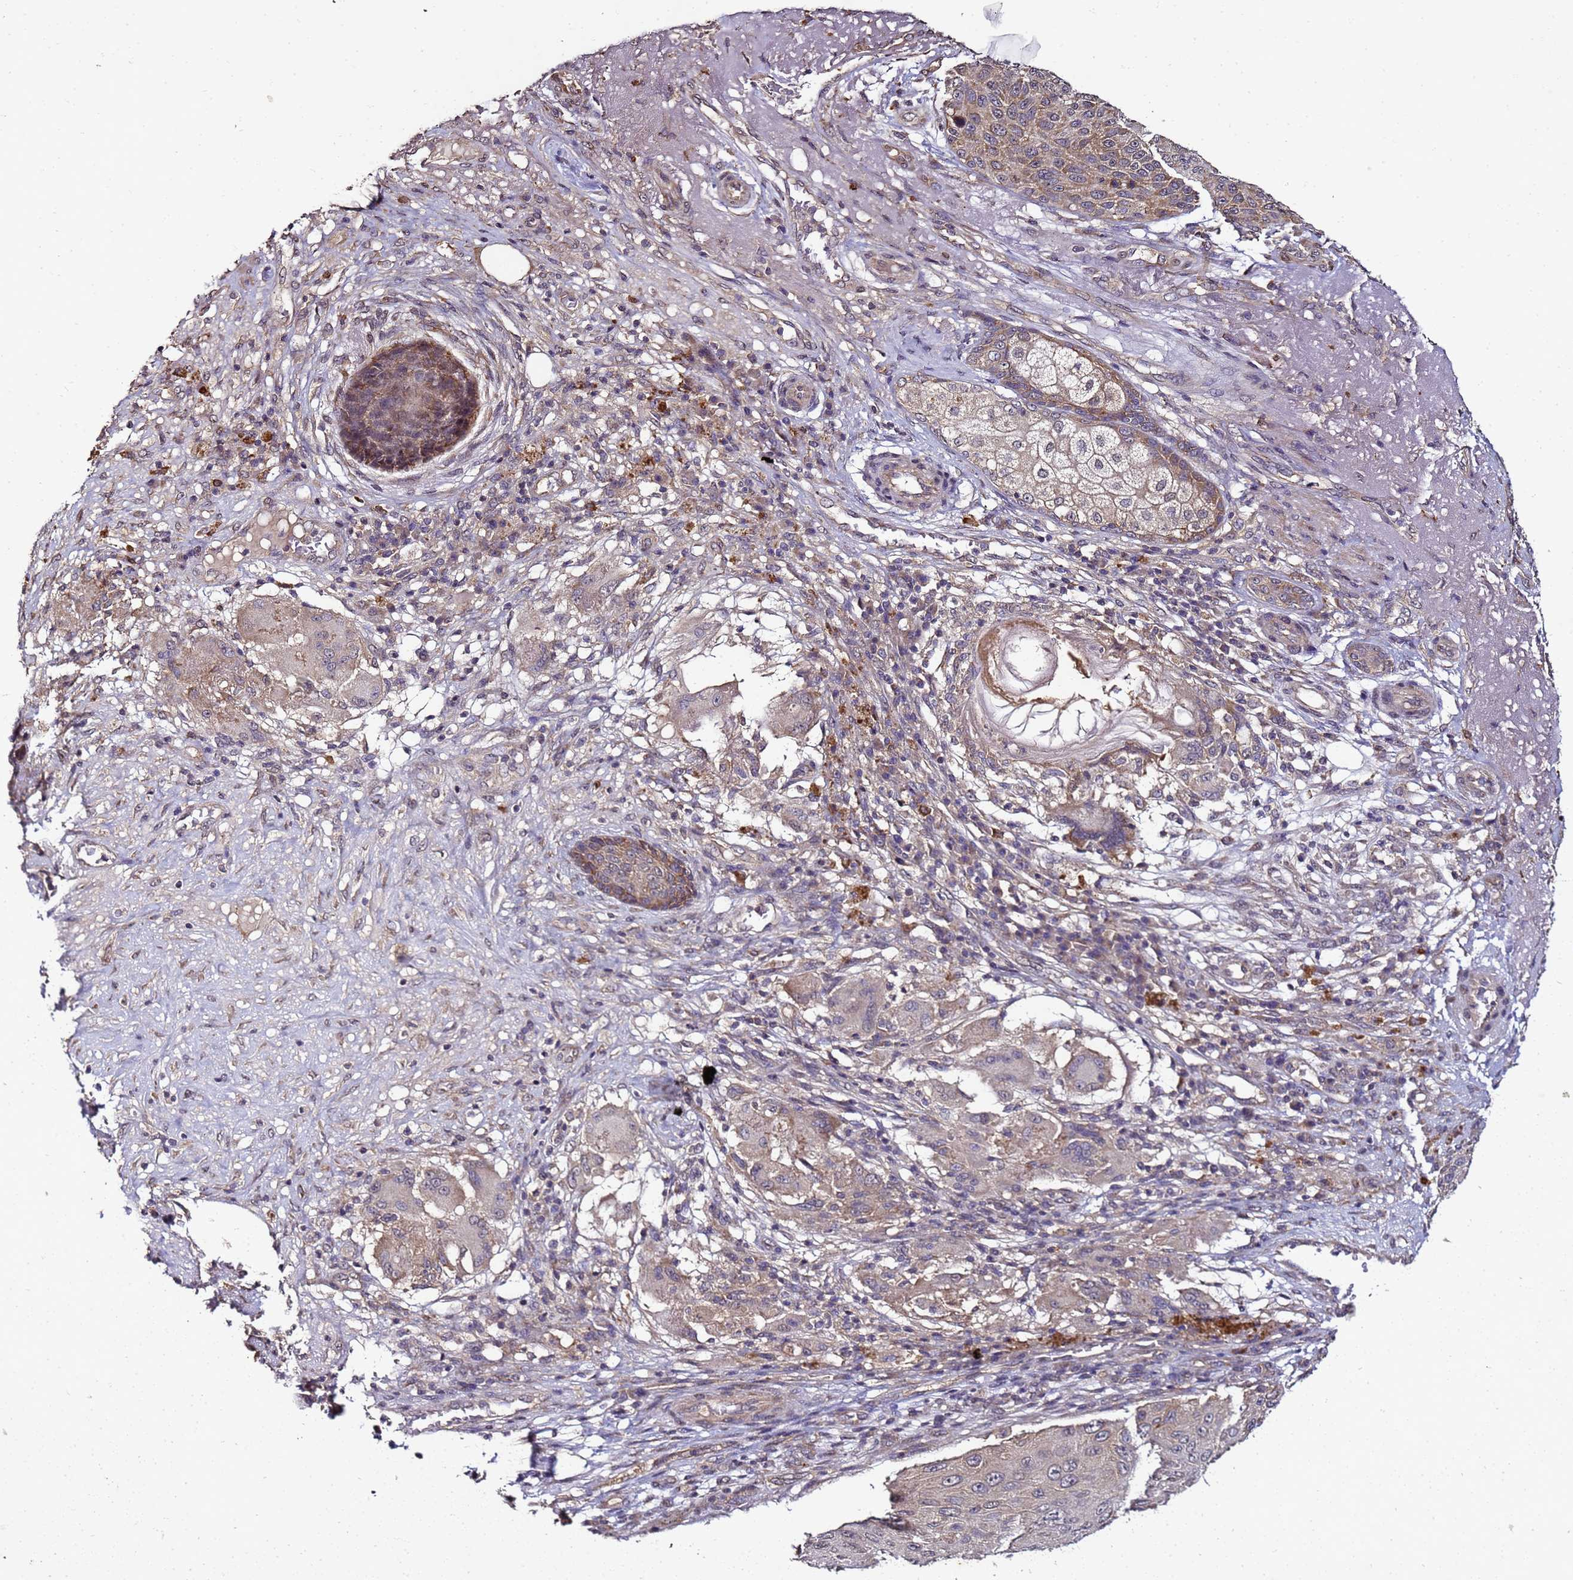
{"staining": {"intensity": "moderate", "quantity": ">75%", "location": "cytoplasmic/membranous"}, "tissue": "skin cancer", "cell_type": "Tumor cells", "image_type": "cancer", "snomed": [{"axis": "morphology", "description": "Squamous cell carcinoma, NOS"}, {"axis": "topography", "description": "Skin"}], "caption": "The histopathology image exhibits staining of skin cancer, revealing moderate cytoplasmic/membranous protein positivity (brown color) within tumor cells.", "gene": "ANKRD17", "patient": {"sex": "female", "age": 88}}